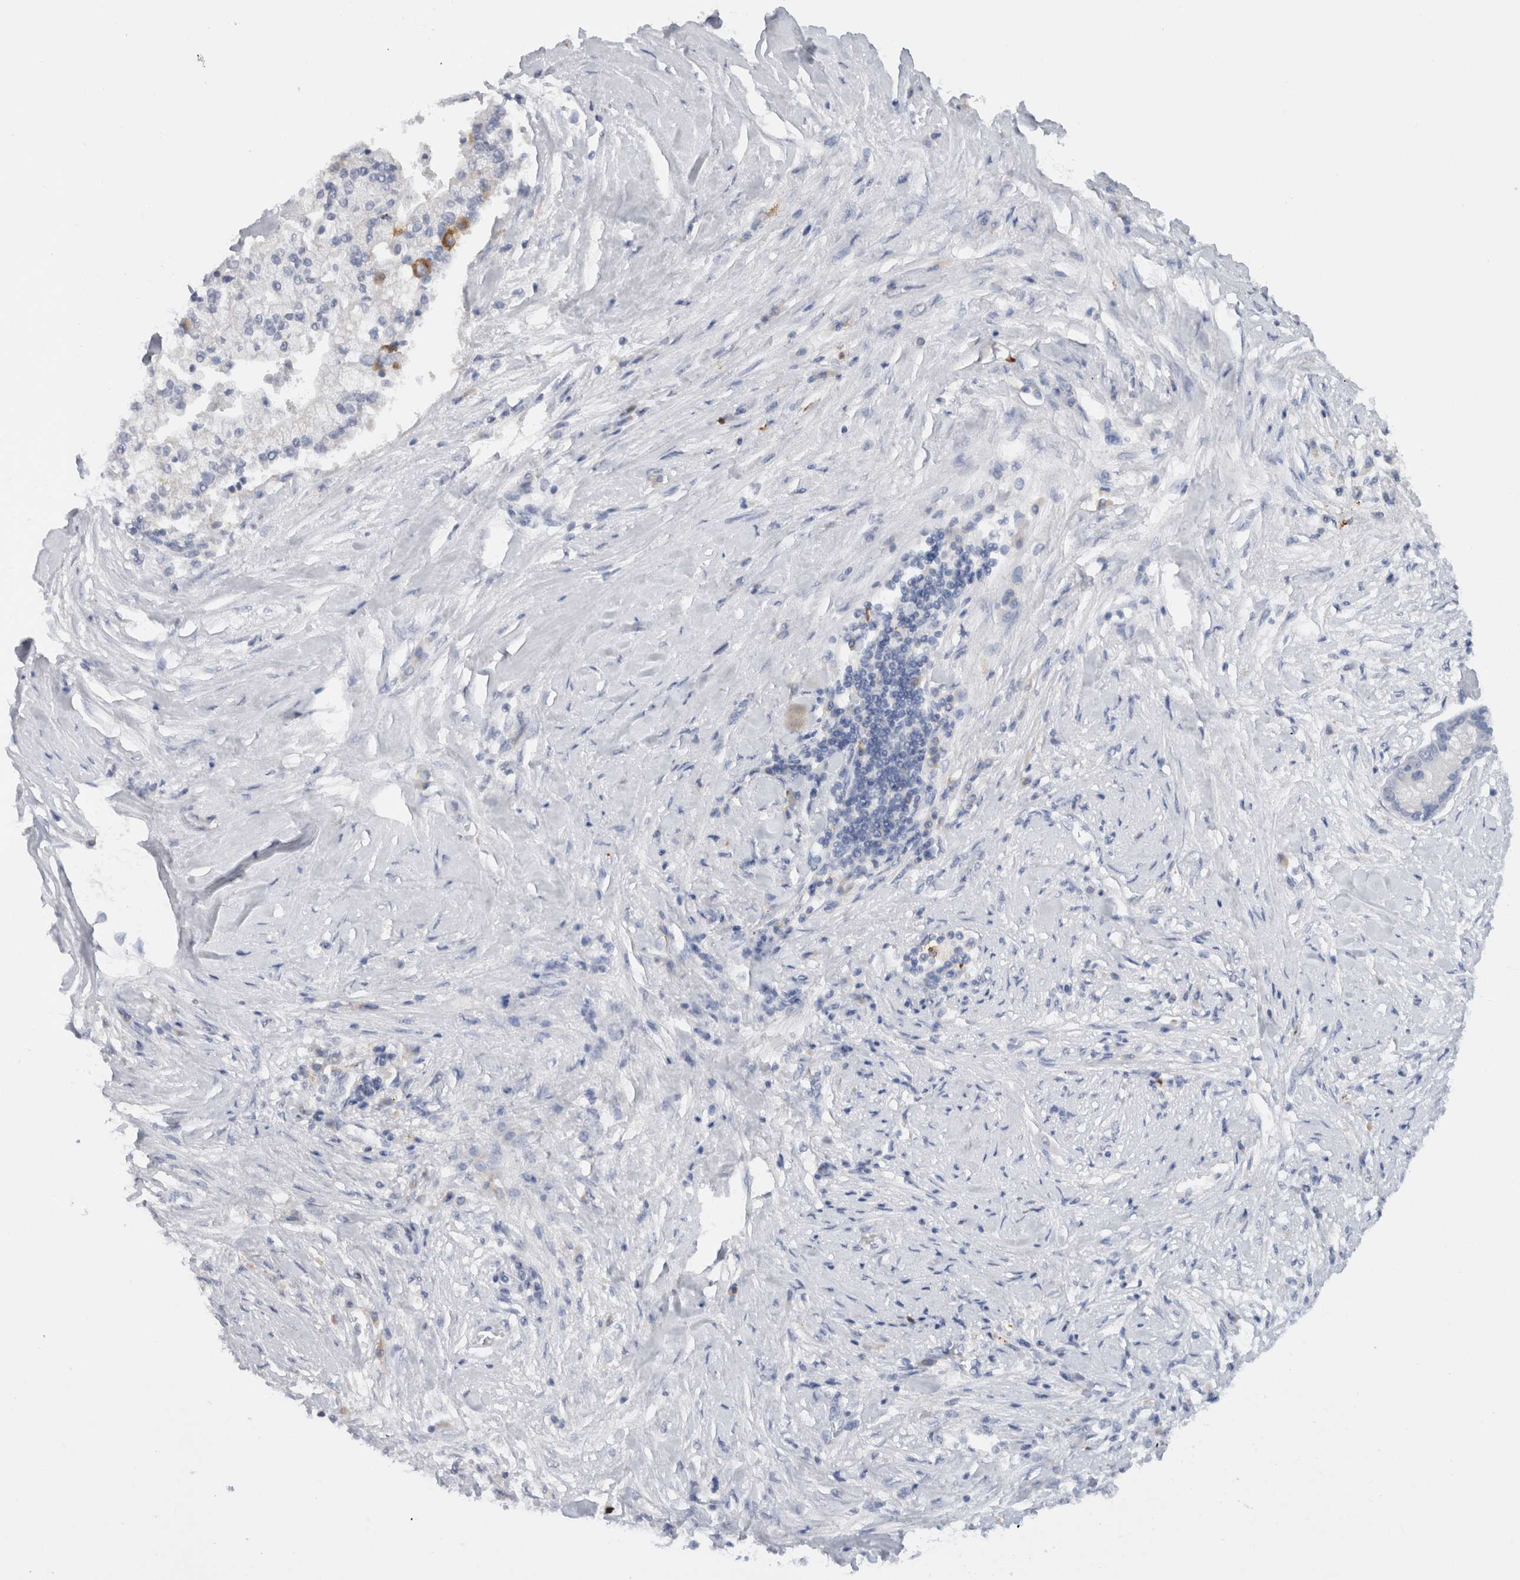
{"staining": {"intensity": "negative", "quantity": "none", "location": "none"}, "tissue": "liver cancer", "cell_type": "Tumor cells", "image_type": "cancer", "snomed": [{"axis": "morphology", "description": "Cholangiocarcinoma"}, {"axis": "topography", "description": "Liver"}], "caption": "Liver cholangiocarcinoma stained for a protein using immunohistochemistry shows no expression tumor cells.", "gene": "LAMP3", "patient": {"sex": "male", "age": 50}}